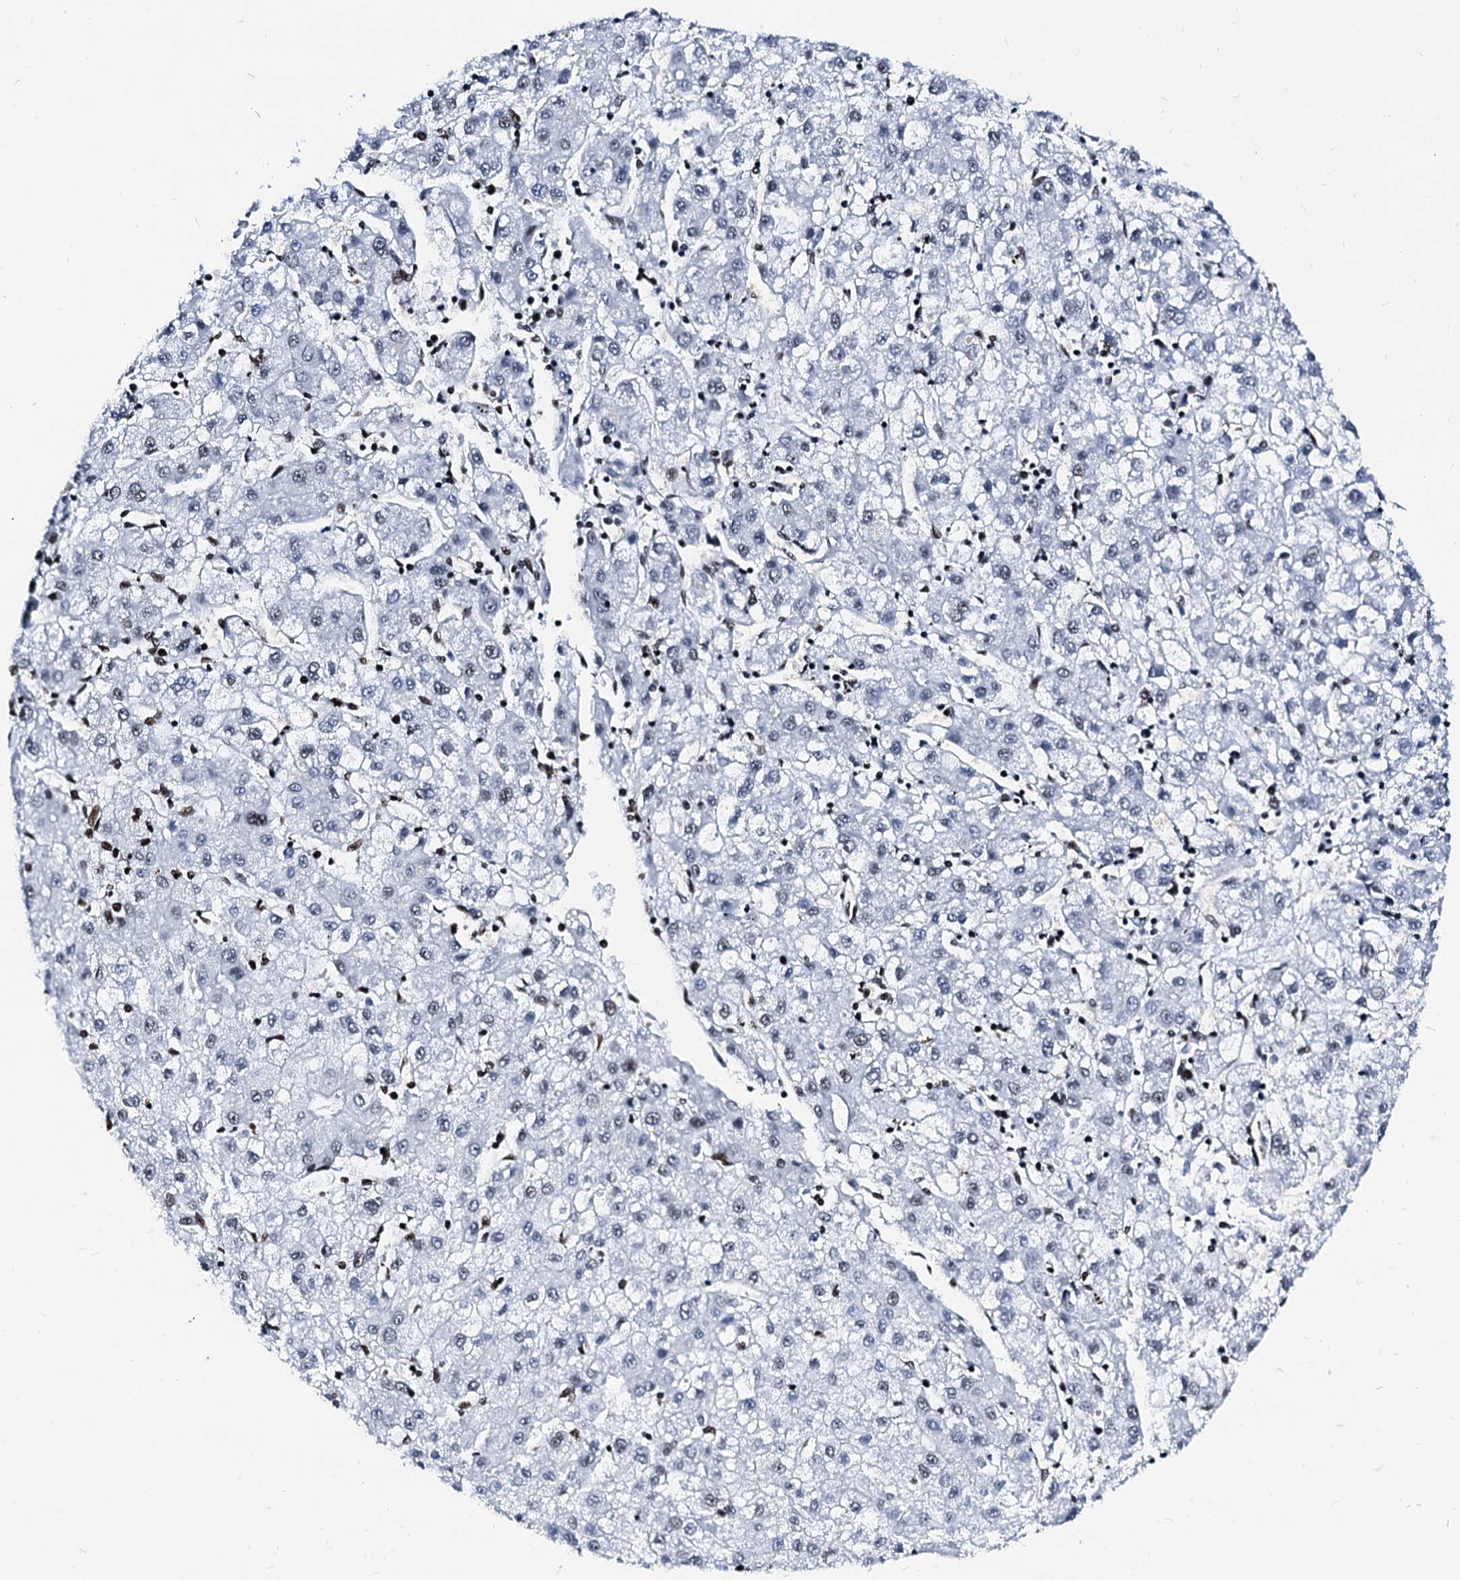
{"staining": {"intensity": "weak", "quantity": "<25%", "location": "nuclear"}, "tissue": "liver cancer", "cell_type": "Tumor cells", "image_type": "cancer", "snomed": [{"axis": "morphology", "description": "Carcinoma, Hepatocellular, NOS"}, {"axis": "topography", "description": "Liver"}], "caption": "Liver cancer was stained to show a protein in brown. There is no significant expression in tumor cells.", "gene": "RALY", "patient": {"sex": "male", "age": 72}}